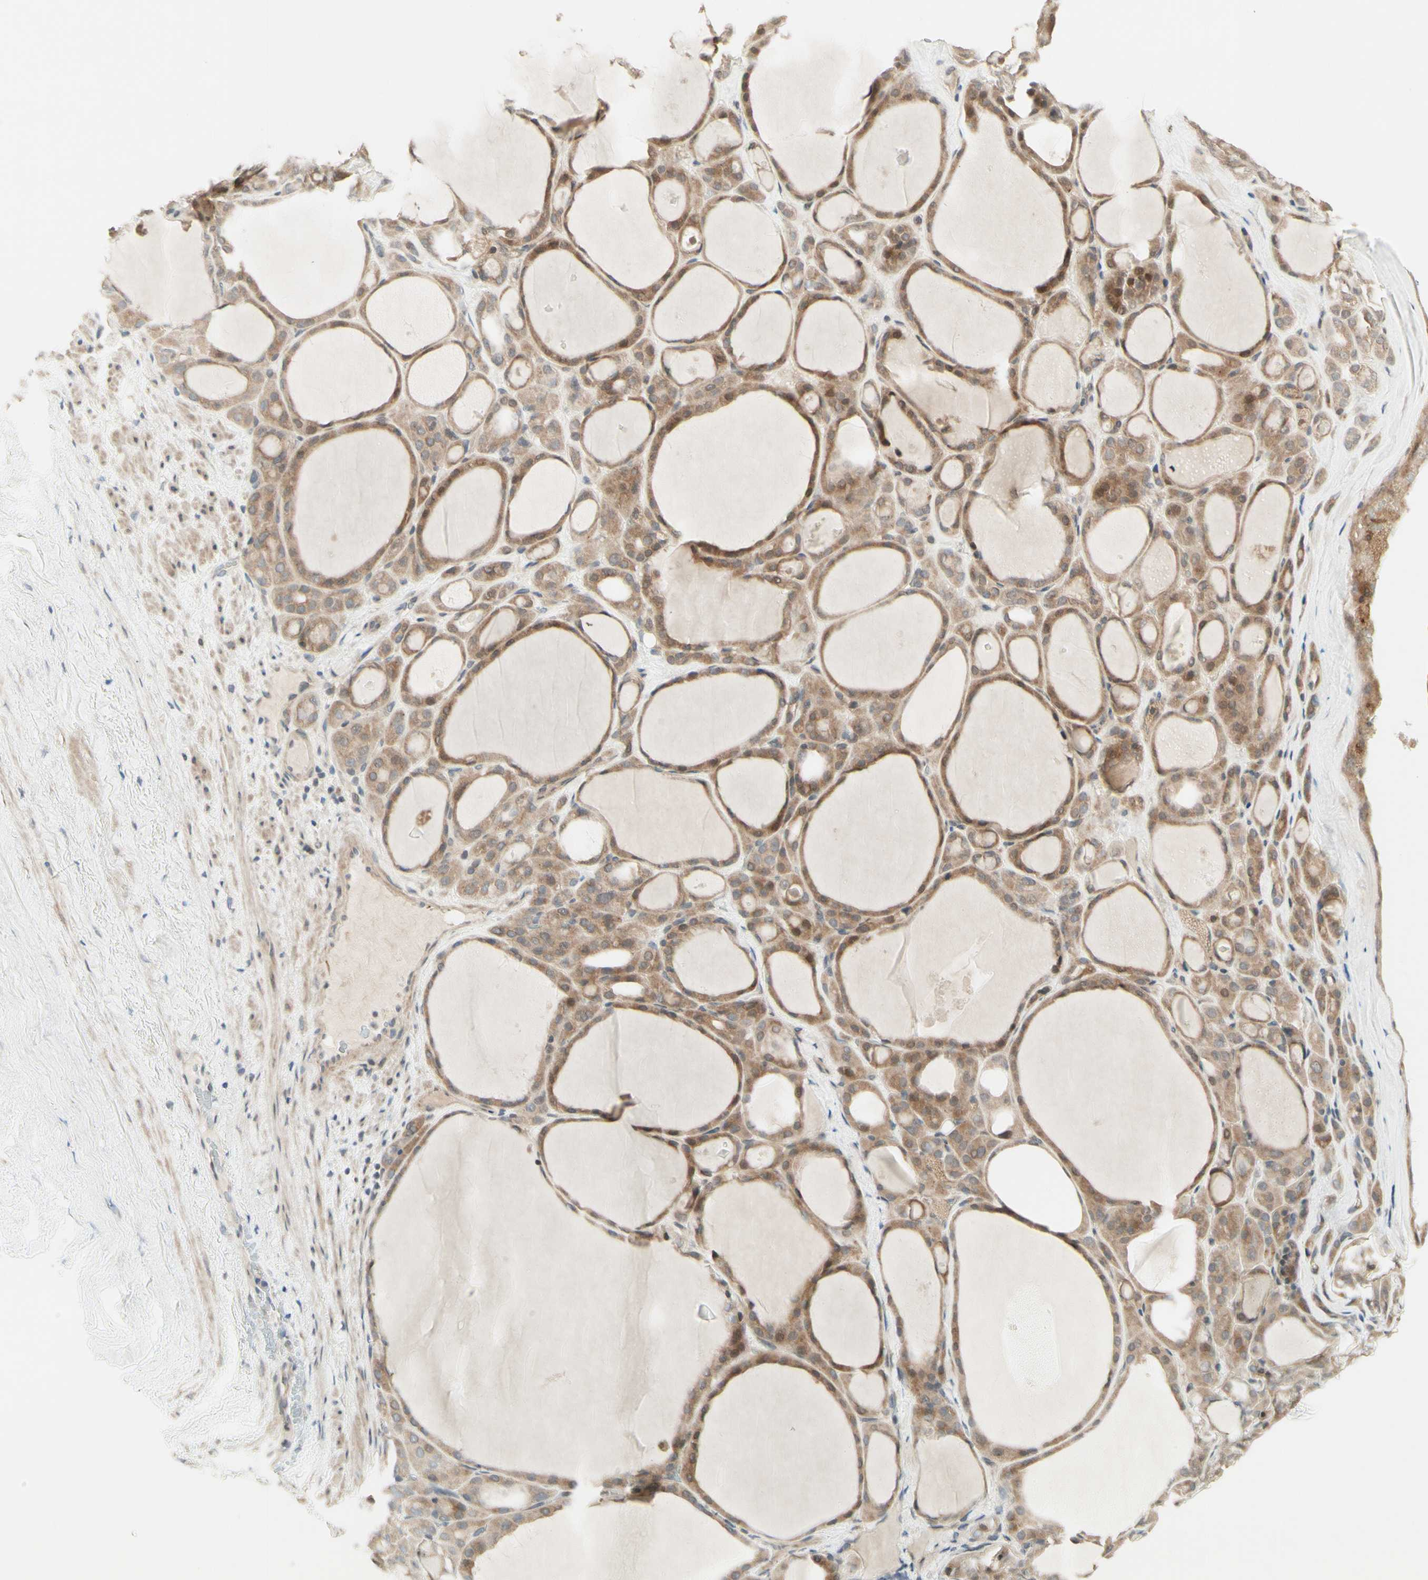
{"staining": {"intensity": "moderate", "quantity": ">75%", "location": "cytoplasmic/membranous"}, "tissue": "thyroid gland", "cell_type": "Glandular cells", "image_type": "normal", "snomed": [{"axis": "morphology", "description": "Normal tissue, NOS"}, {"axis": "morphology", "description": "Carcinoma, NOS"}, {"axis": "topography", "description": "Thyroid gland"}], "caption": "About >75% of glandular cells in benign thyroid gland exhibit moderate cytoplasmic/membranous protein positivity as visualized by brown immunohistochemical staining.", "gene": "ZW10", "patient": {"sex": "female", "age": 86}}